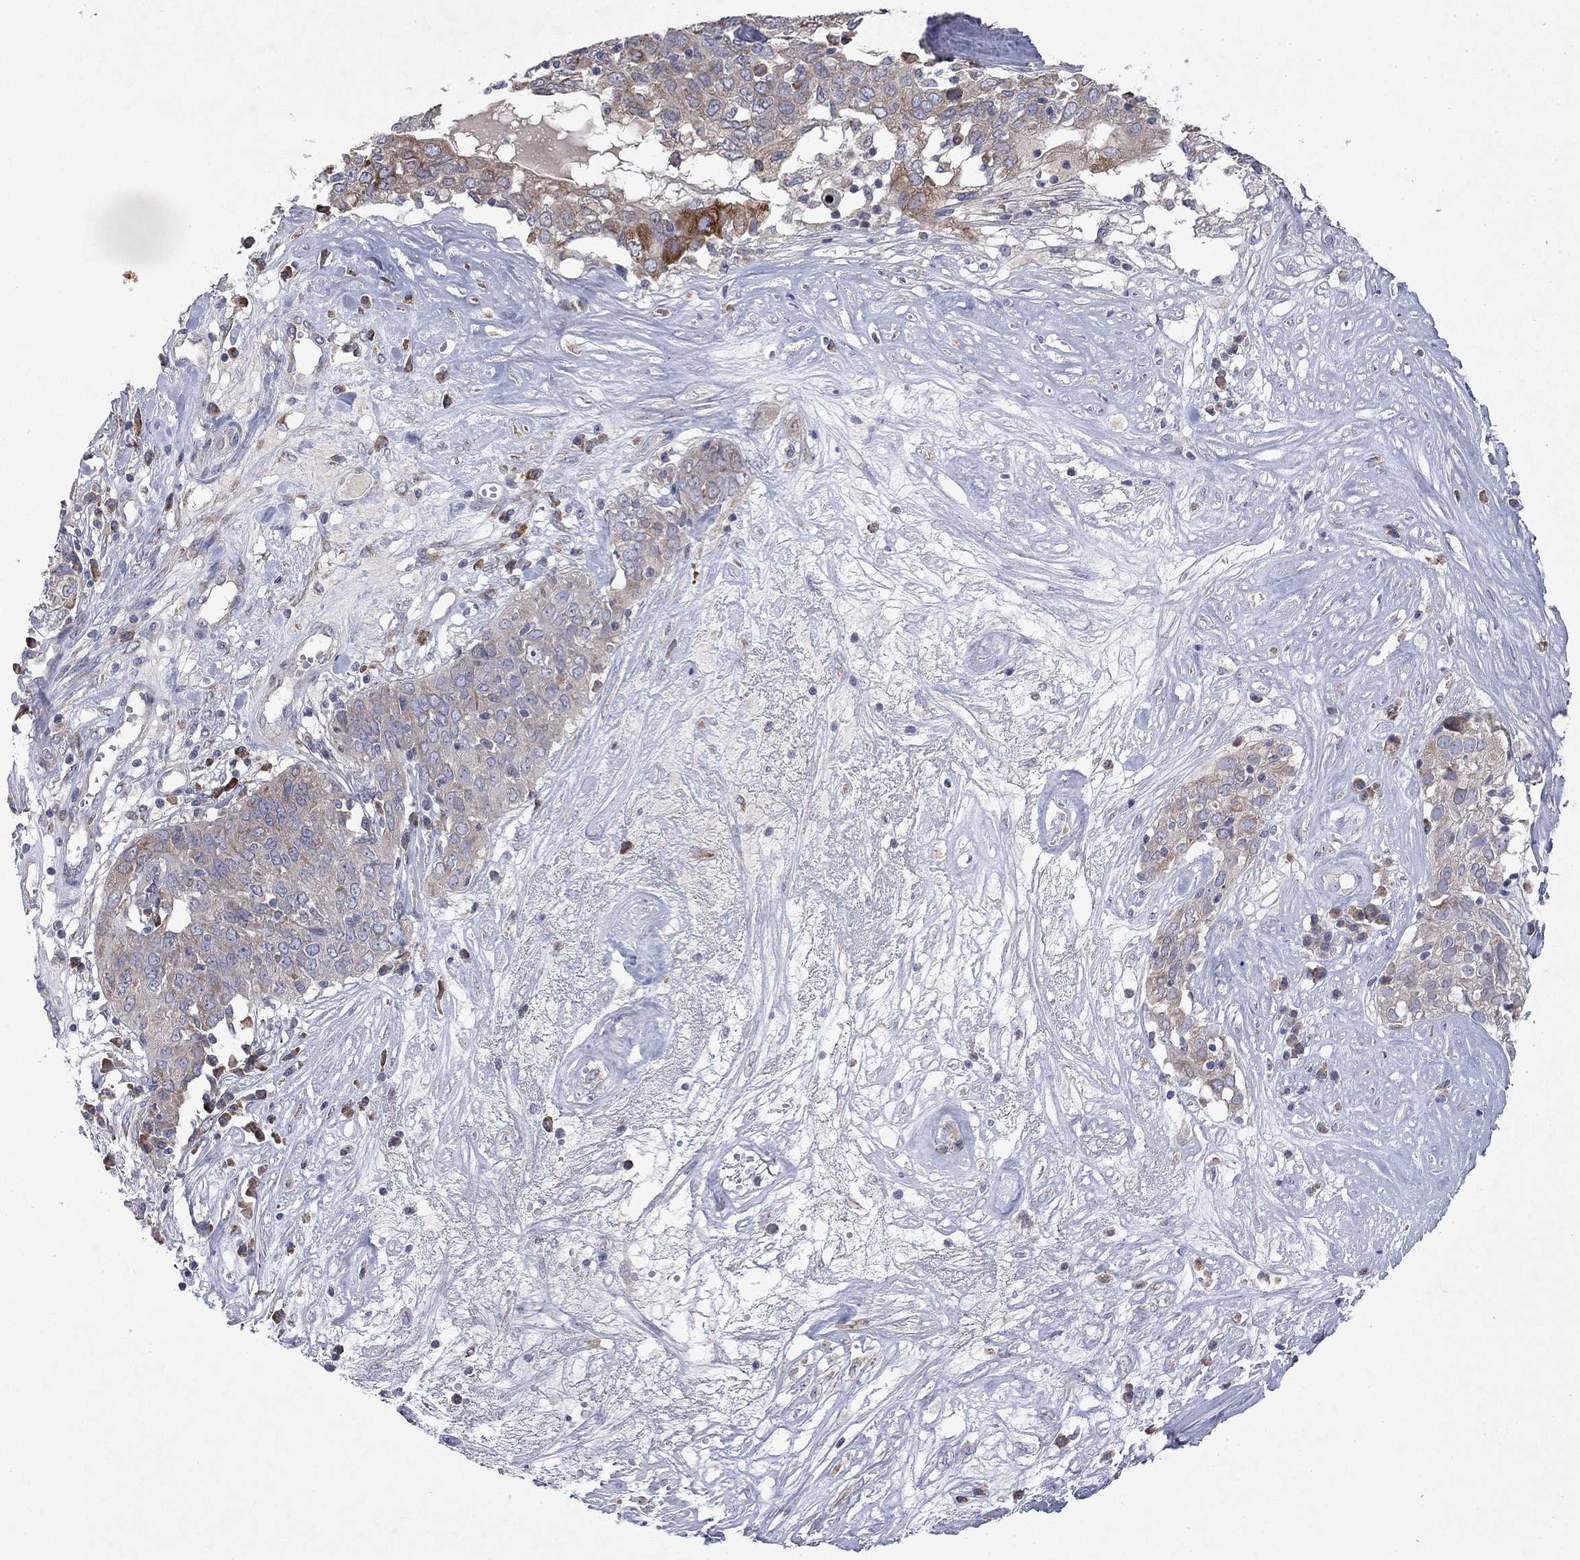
{"staining": {"intensity": "moderate", "quantity": "<25%", "location": "cytoplasmic/membranous"}, "tissue": "ovarian cancer", "cell_type": "Tumor cells", "image_type": "cancer", "snomed": [{"axis": "morphology", "description": "Carcinoma, endometroid"}, {"axis": "topography", "description": "Ovary"}], "caption": "Ovarian cancer stained for a protein reveals moderate cytoplasmic/membranous positivity in tumor cells.", "gene": "TMEM97", "patient": {"sex": "female", "age": 50}}